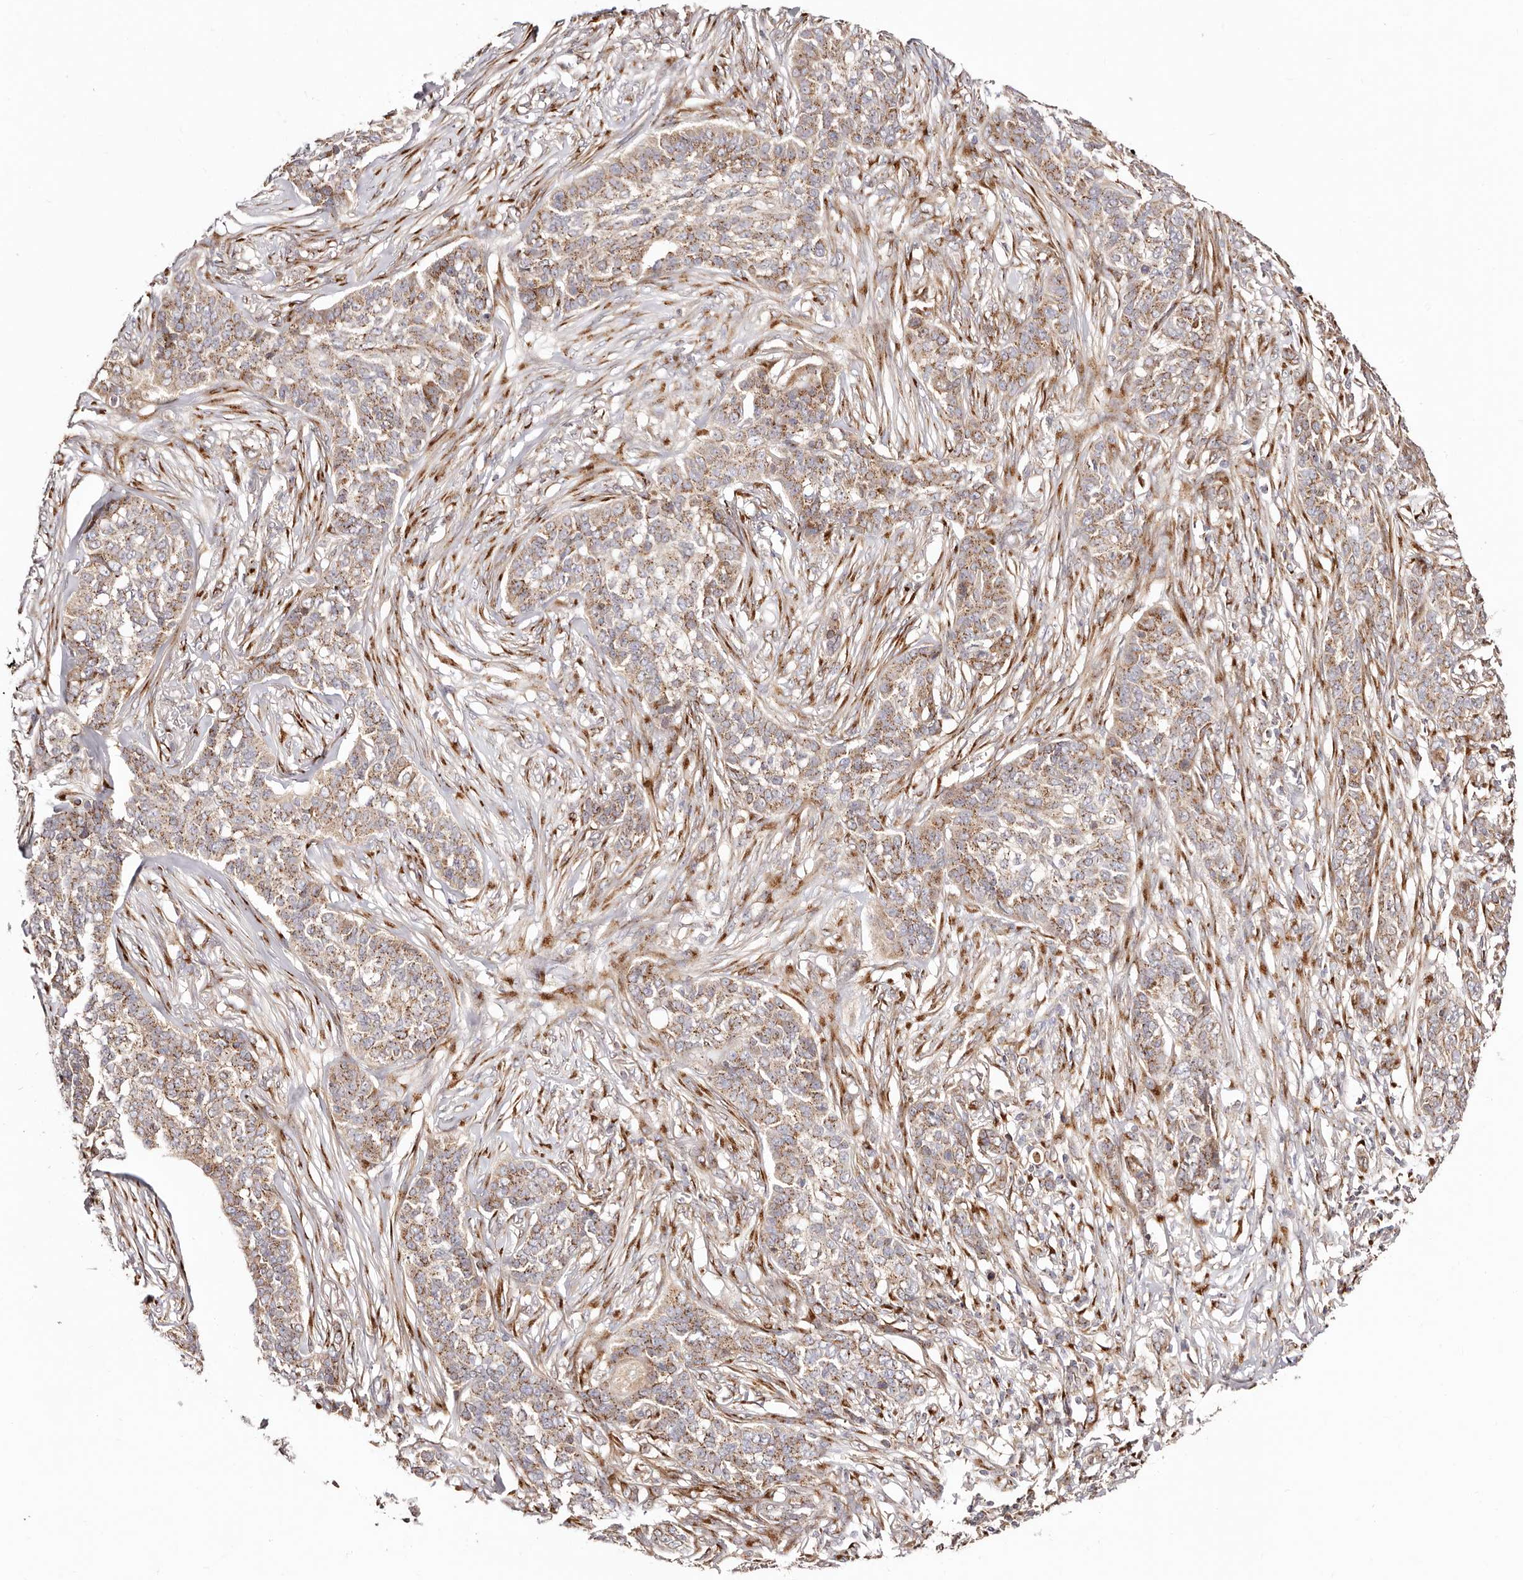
{"staining": {"intensity": "moderate", "quantity": ">75%", "location": "cytoplasmic/membranous"}, "tissue": "skin cancer", "cell_type": "Tumor cells", "image_type": "cancer", "snomed": [{"axis": "morphology", "description": "Basal cell carcinoma"}, {"axis": "topography", "description": "Skin"}], "caption": "Basal cell carcinoma (skin) stained with a brown dye demonstrates moderate cytoplasmic/membranous positive staining in about >75% of tumor cells.", "gene": "MAPK6", "patient": {"sex": "male", "age": 85}}